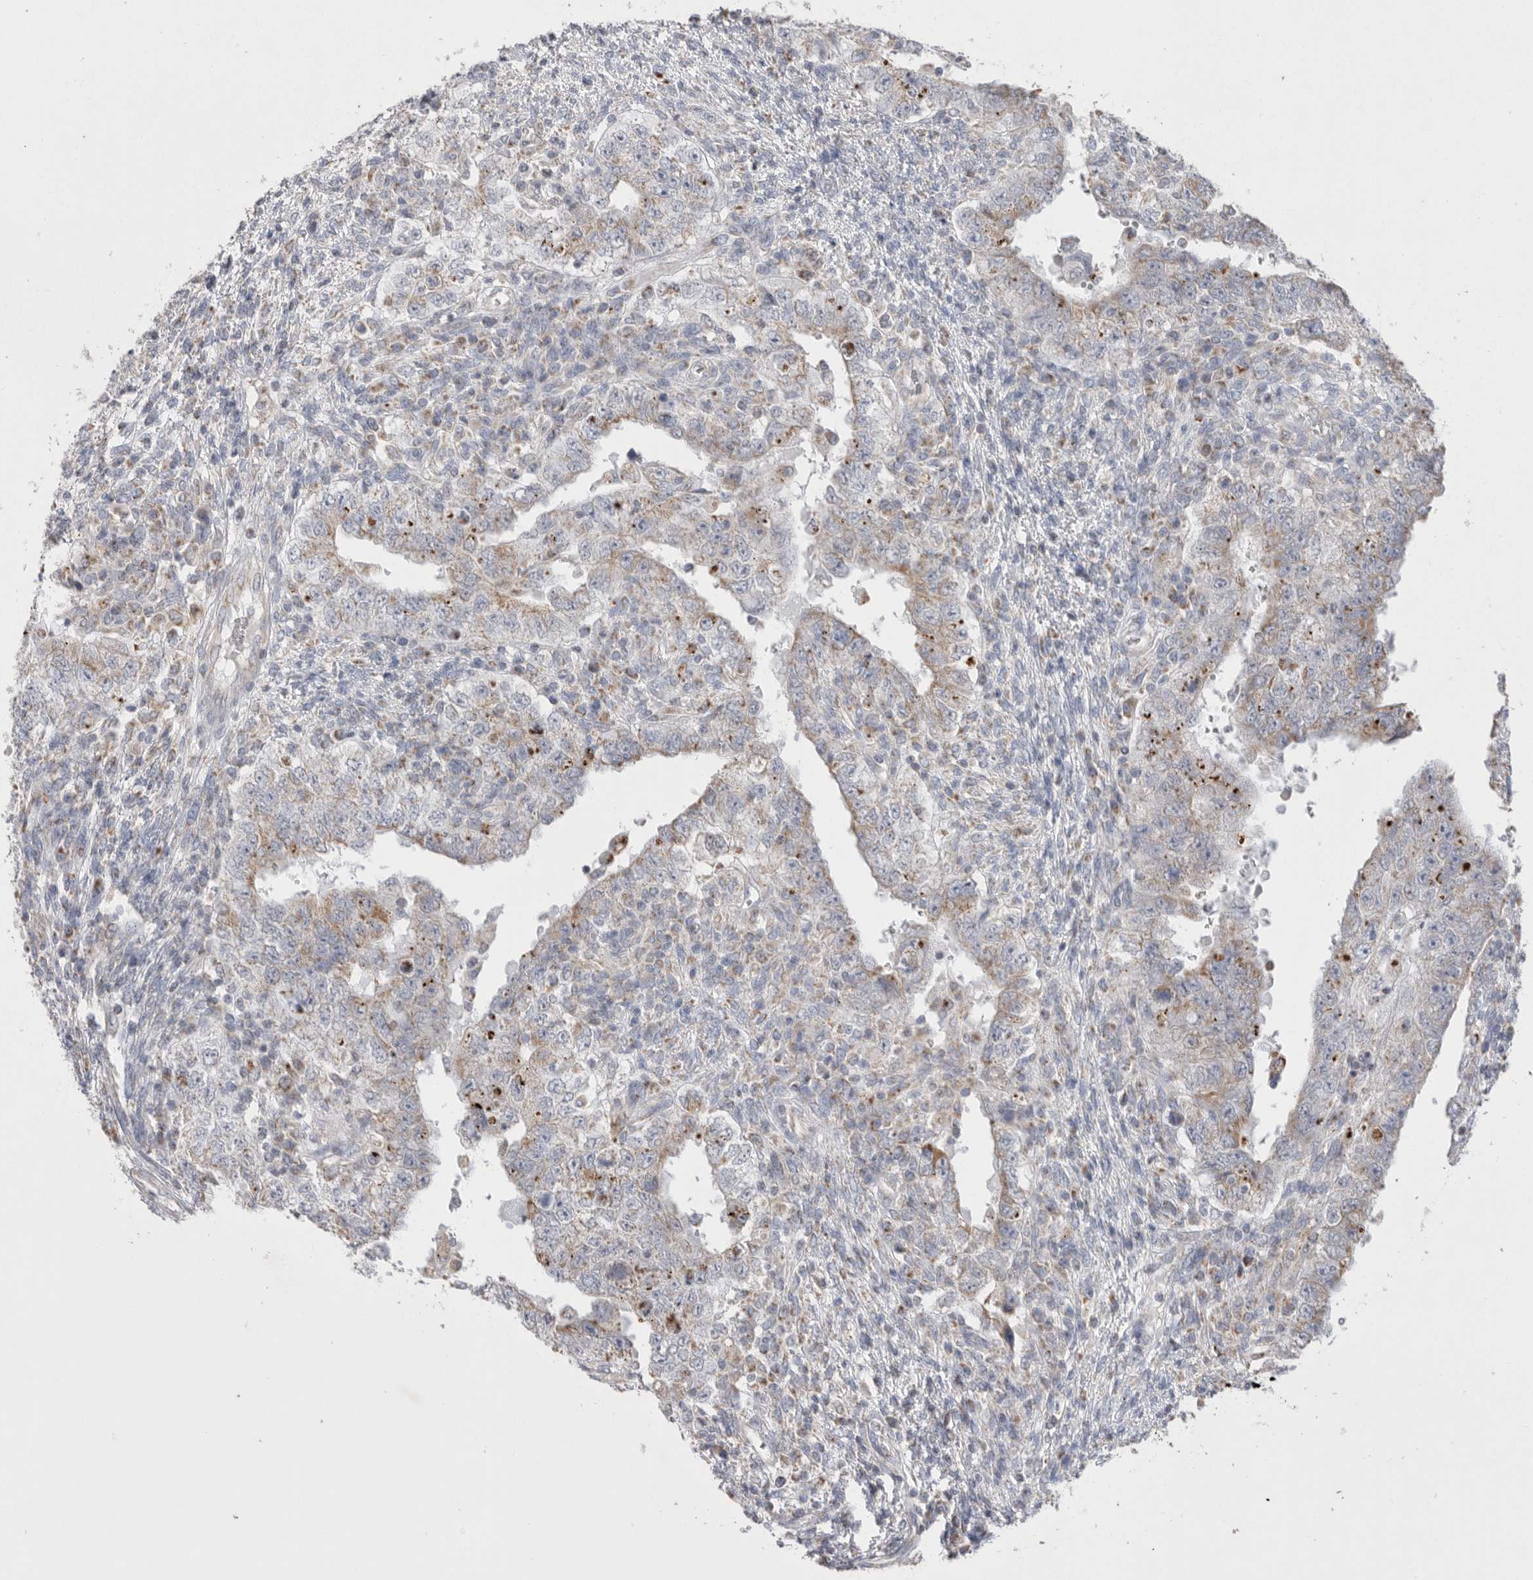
{"staining": {"intensity": "weak", "quantity": "25%-75%", "location": "cytoplasmic/membranous"}, "tissue": "testis cancer", "cell_type": "Tumor cells", "image_type": "cancer", "snomed": [{"axis": "morphology", "description": "Carcinoma, Embryonal, NOS"}, {"axis": "topography", "description": "Testis"}], "caption": "High-power microscopy captured an immunohistochemistry photomicrograph of testis cancer, revealing weak cytoplasmic/membranous expression in about 25%-75% of tumor cells.", "gene": "VDAC3", "patient": {"sex": "male", "age": 26}}